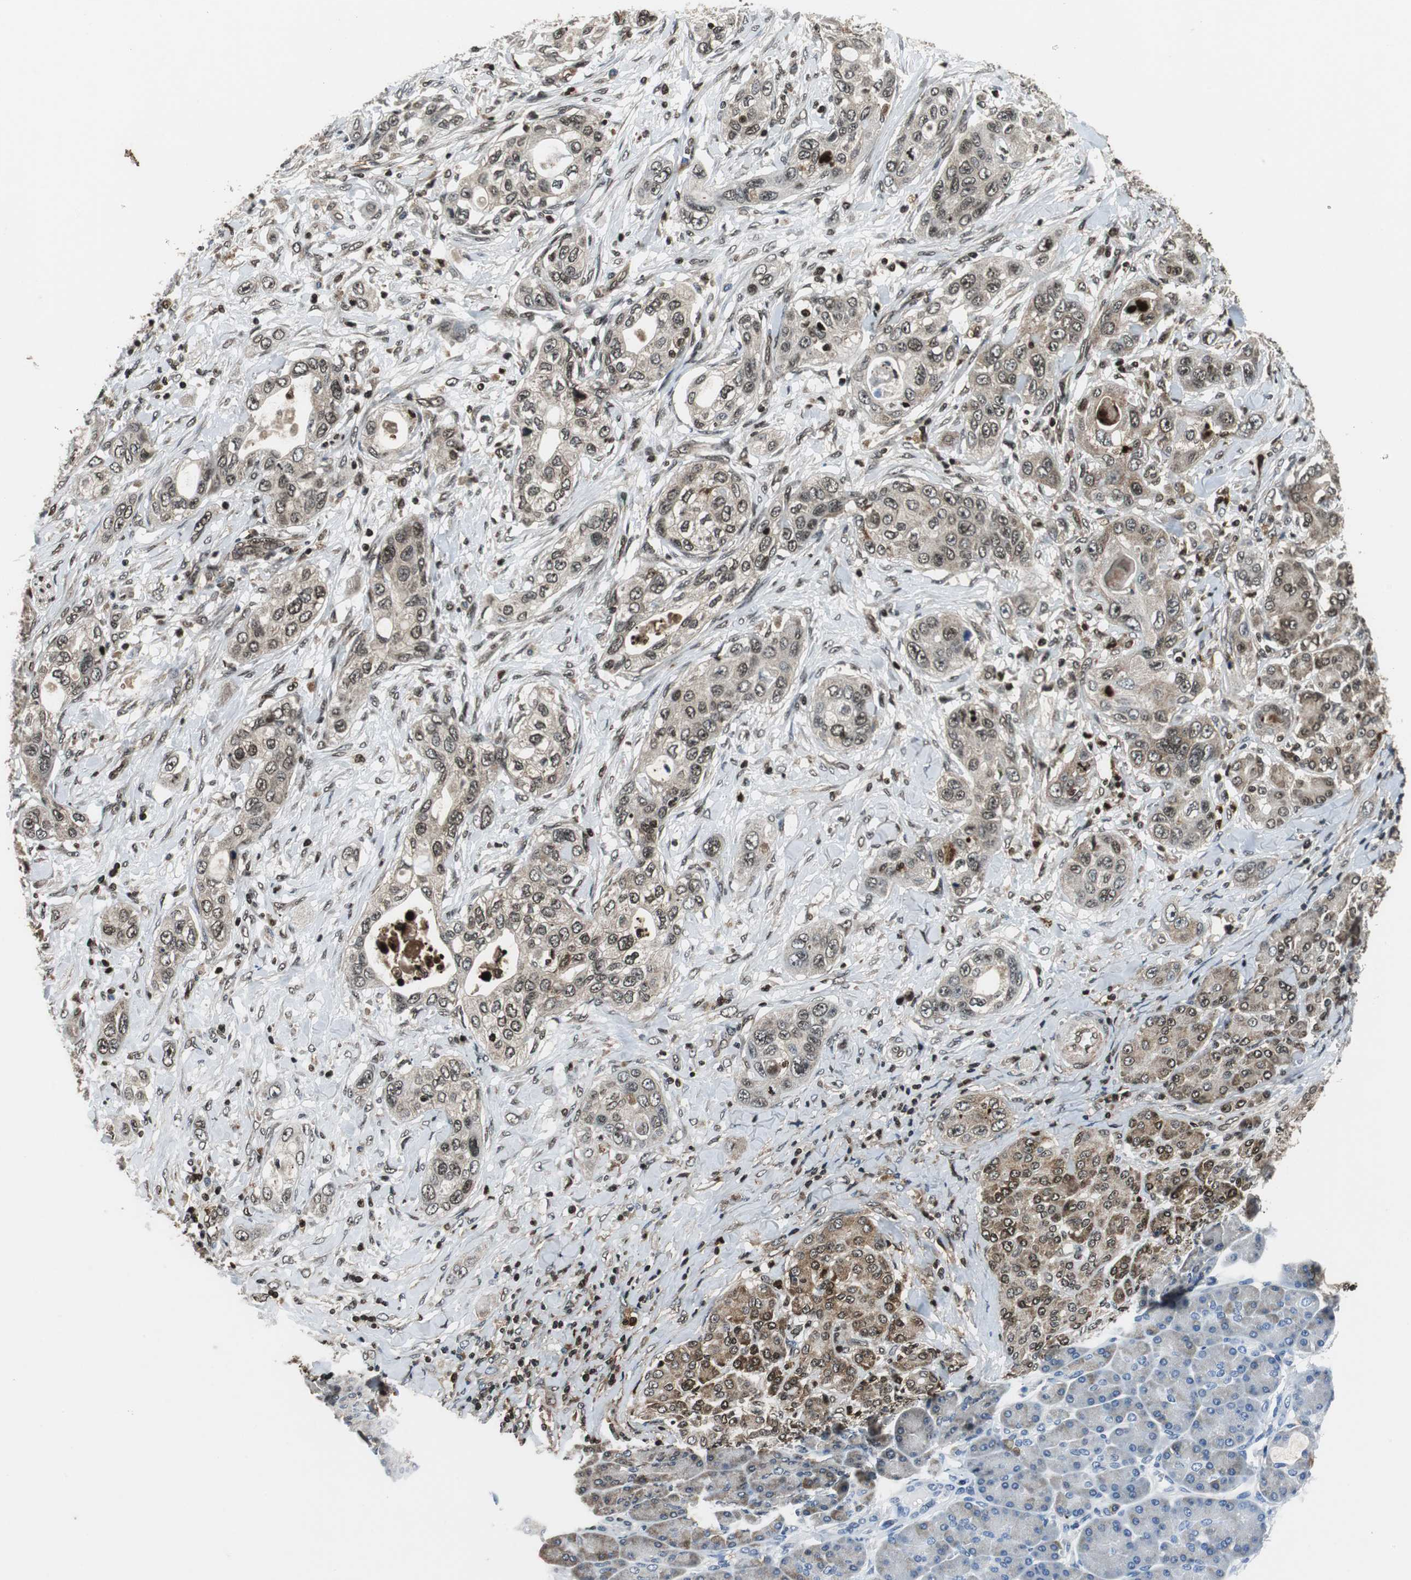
{"staining": {"intensity": "weak", "quantity": ">75%", "location": "nuclear"}, "tissue": "pancreatic cancer", "cell_type": "Tumor cells", "image_type": "cancer", "snomed": [{"axis": "morphology", "description": "Adenocarcinoma, NOS"}, {"axis": "topography", "description": "Pancreas"}], "caption": "A brown stain labels weak nuclear positivity of a protein in human pancreatic cancer tumor cells.", "gene": "ORM1", "patient": {"sex": "female", "age": 70}}